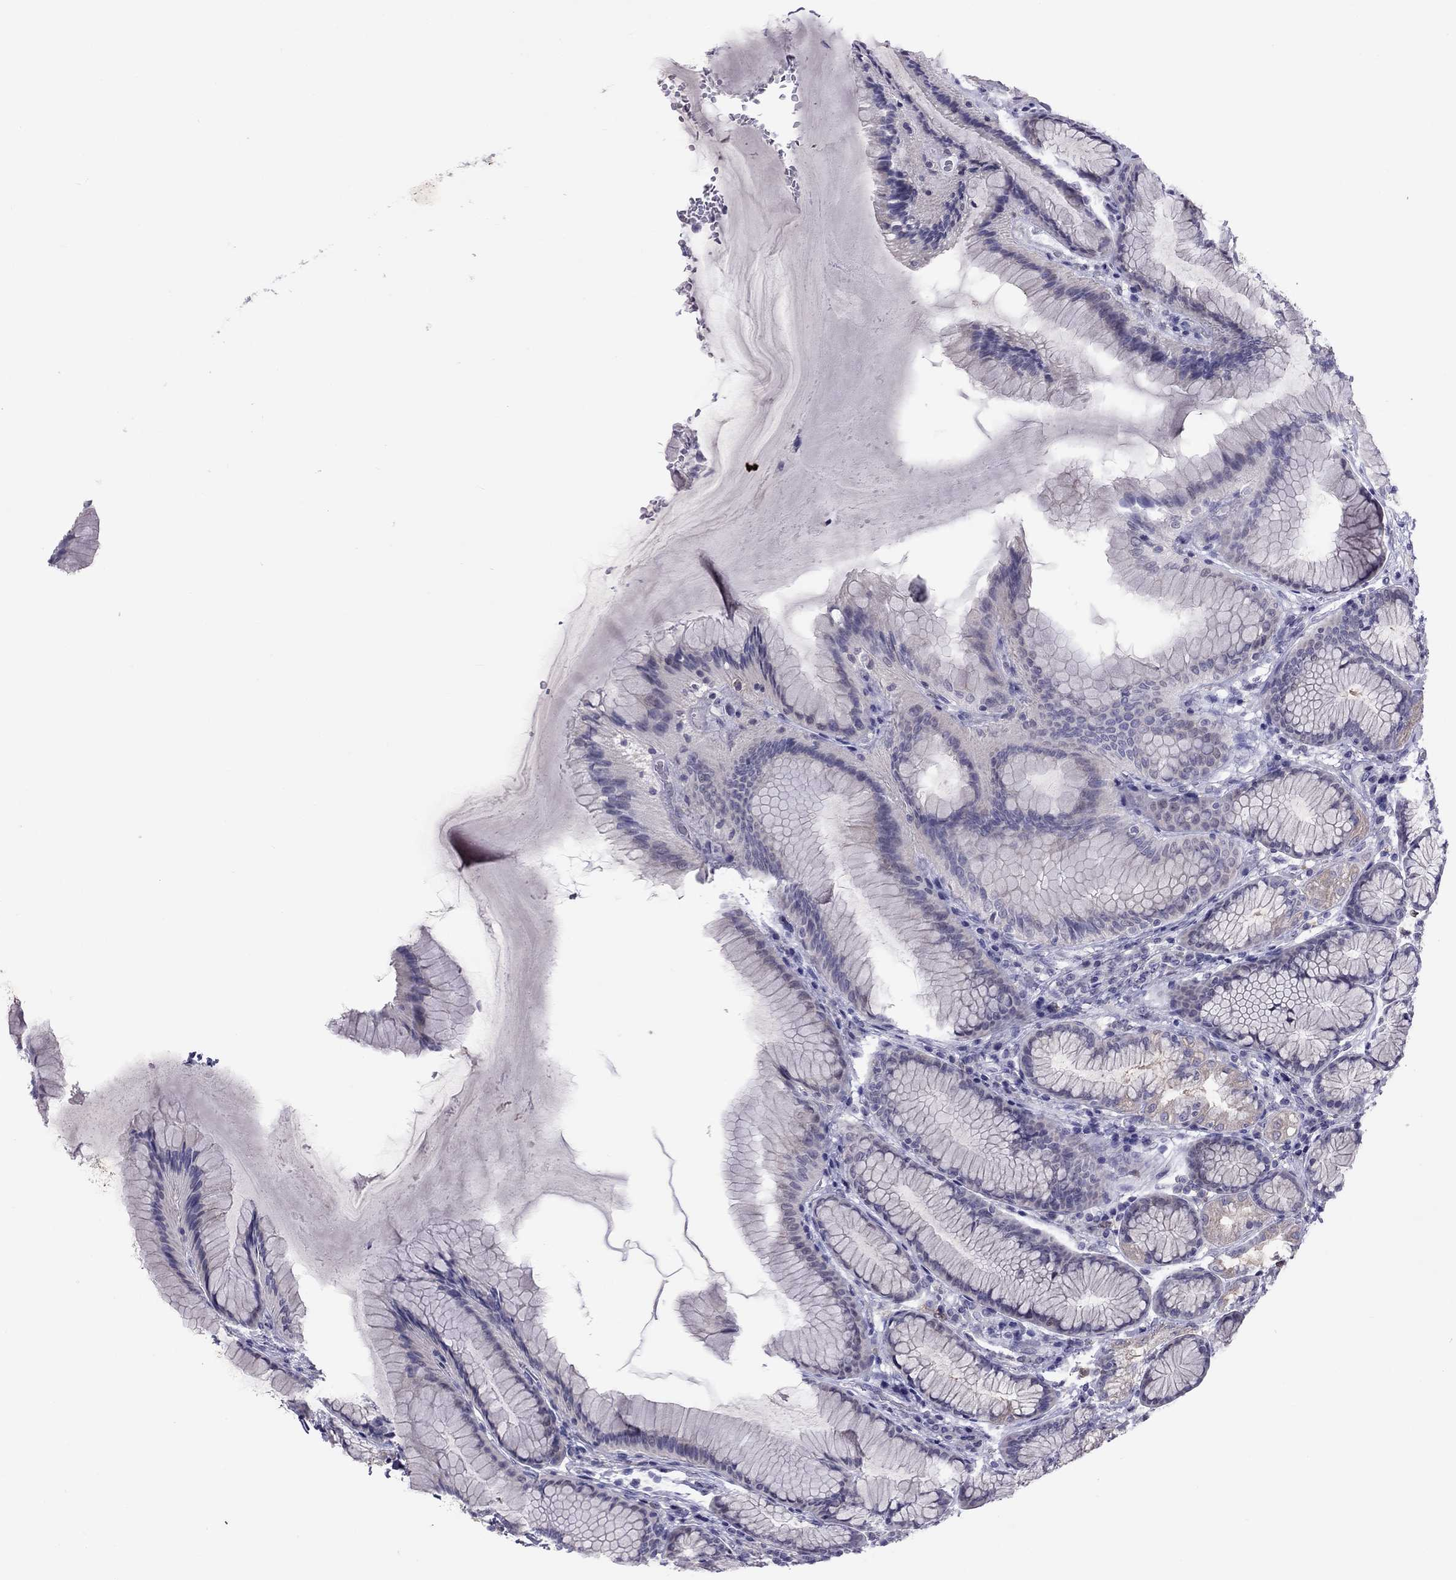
{"staining": {"intensity": "weak", "quantity": "<25%", "location": "cytoplasmic/membranous"}, "tissue": "stomach", "cell_type": "Glandular cells", "image_type": "normal", "snomed": [{"axis": "morphology", "description": "Normal tissue, NOS"}, {"axis": "morphology", "description": "Adenocarcinoma, NOS"}, {"axis": "topography", "description": "Stomach"}], "caption": "DAB immunohistochemical staining of benign stomach displays no significant expression in glandular cells. (DAB immunohistochemistry (IHC) visualized using brightfield microscopy, high magnification).", "gene": "PPP1R3A", "patient": {"sex": "female", "age": 79}}